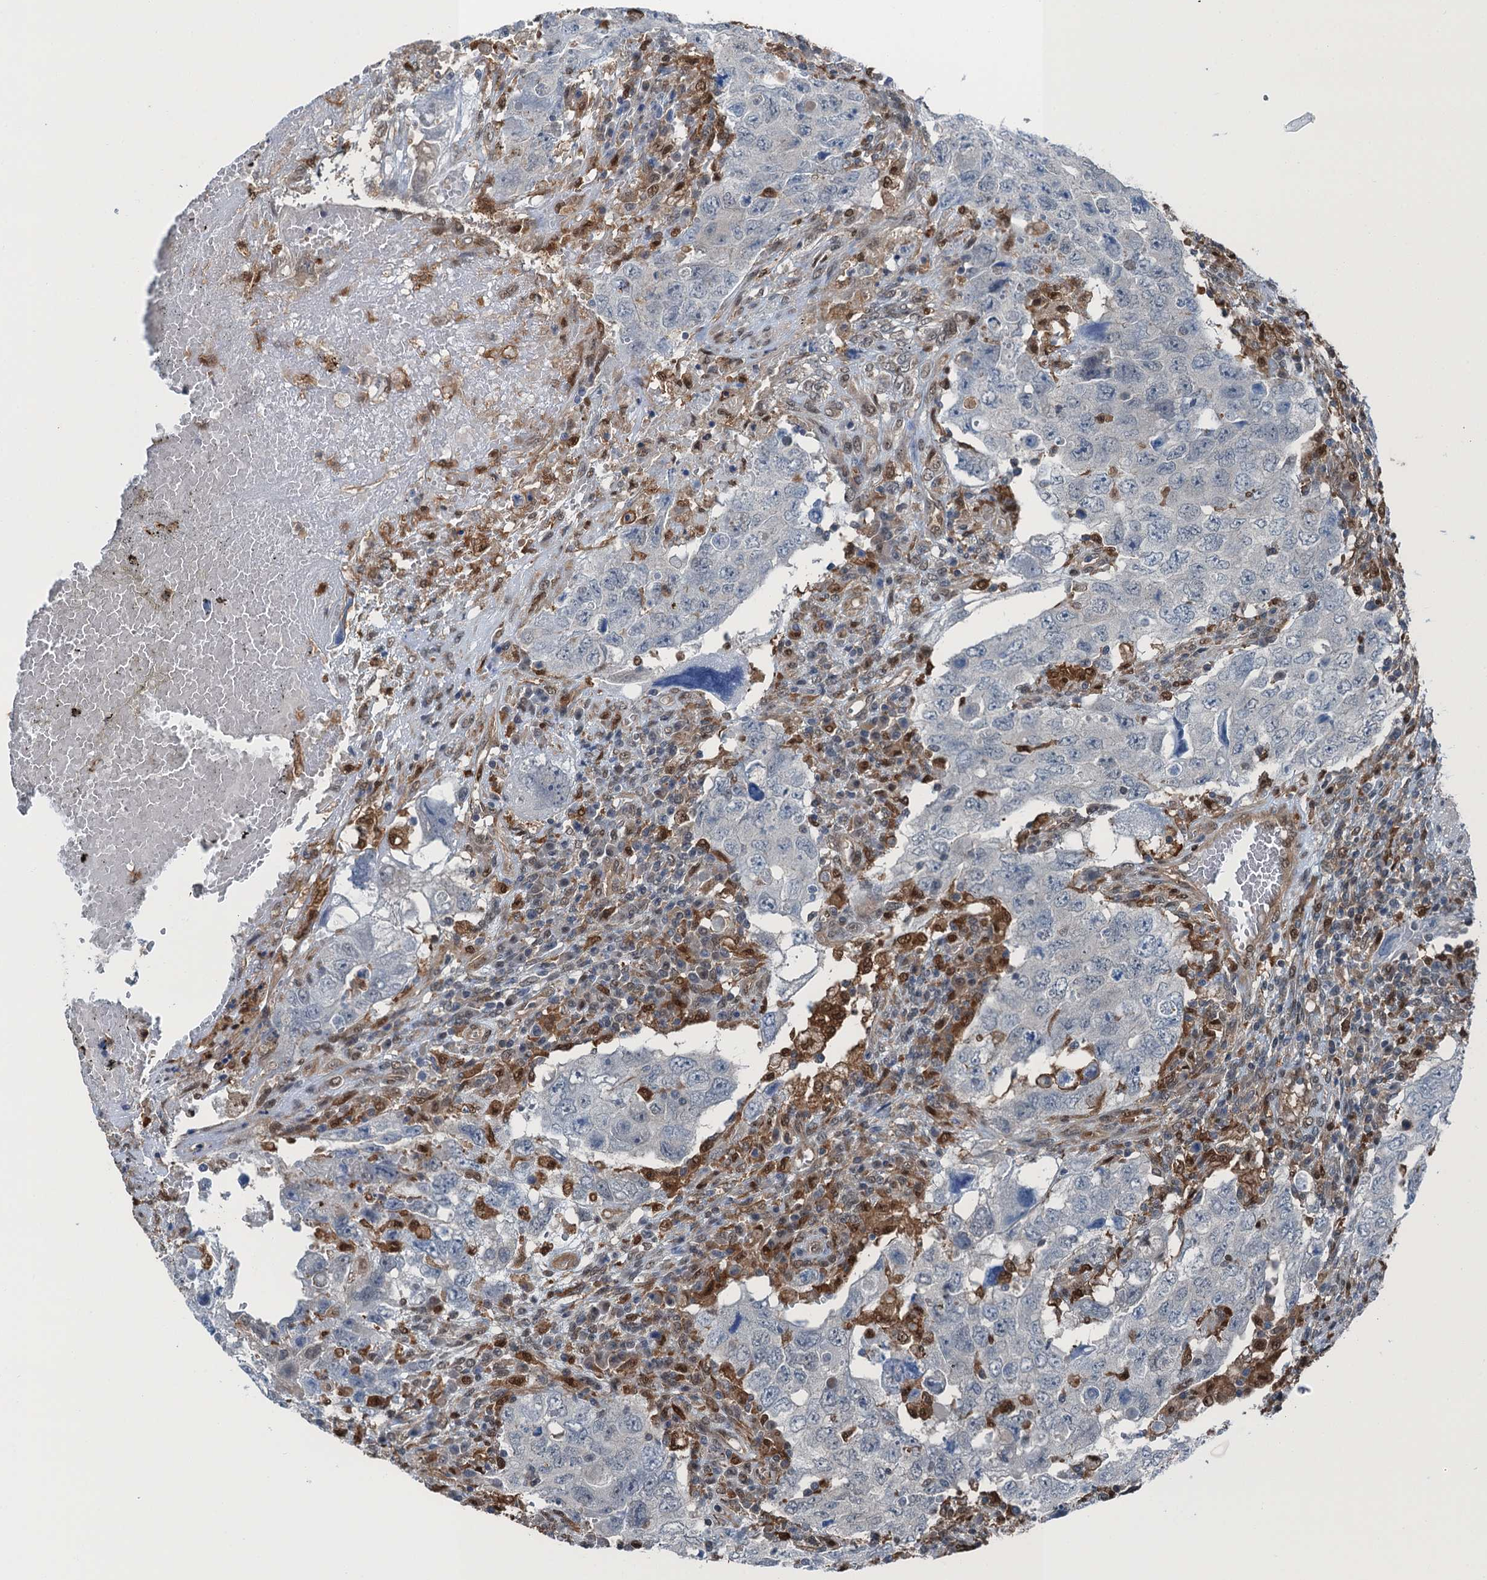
{"staining": {"intensity": "negative", "quantity": "none", "location": "none"}, "tissue": "testis cancer", "cell_type": "Tumor cells", "image_type": "cancer", "snomed": [{"axis": "morphology", "description": "Carcinoma, Embryonal, NOS"}, {"axis": "topography", "description": "Testis"}], "caption": "There is no significant staining in tumor cells of testis embryonal carcinoma.", "gene": "RNH1", "patient": {"sex": "male", "age": 26}}